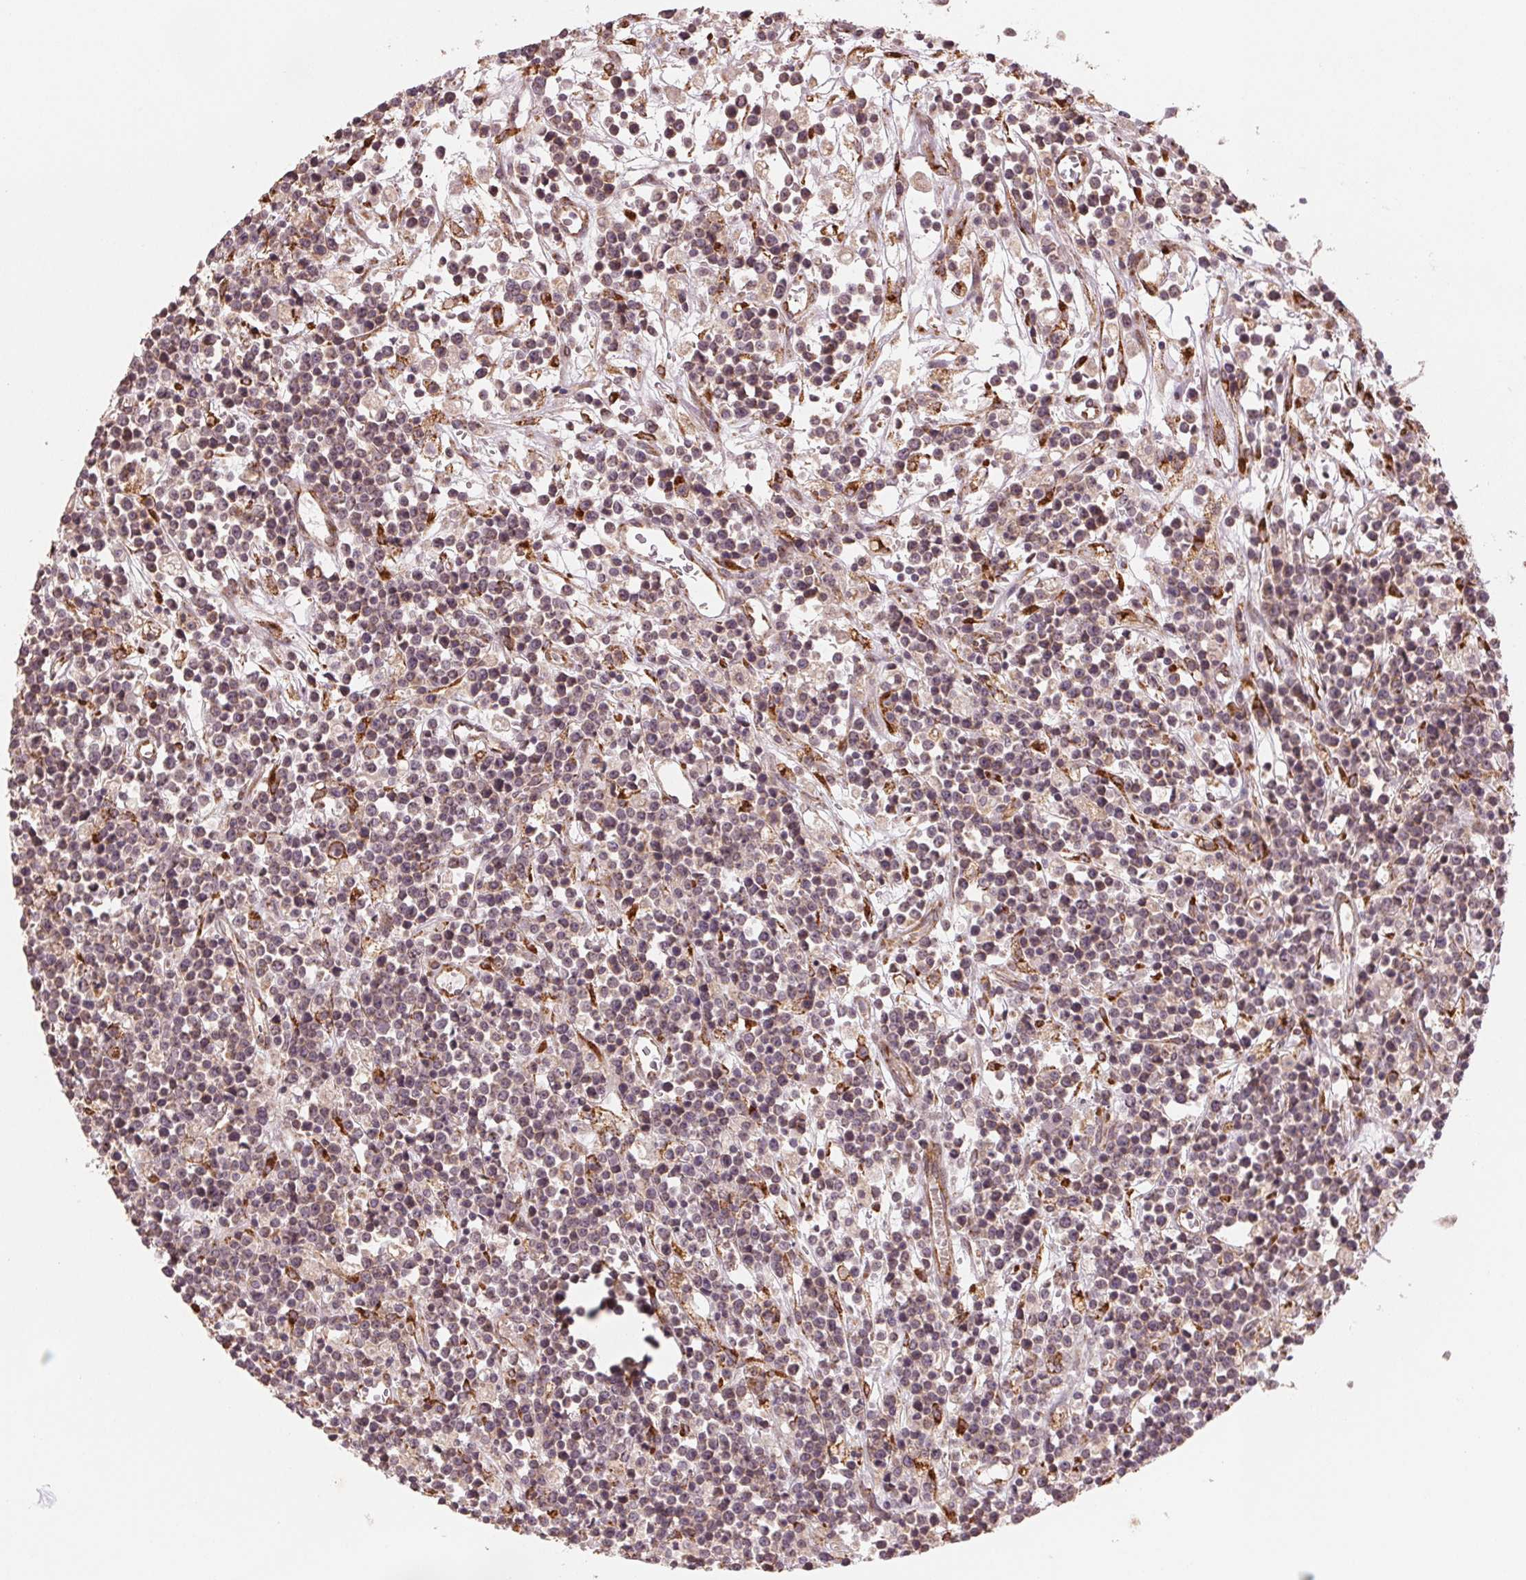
{"staining": {"intensity": "negative", "quantity": "none", "location": "none"}, "tissue": "lymphoma", "cell_type": "Tumor cells", "image_type": "cancer", "snomed": [{"axis": "morphology", "description": "Malignant lymphoma, non-Hodgkin's type, High grade"}, {"axis": "topography", "description": "Ovary"}], "caption": "Immunohistochemical staining of human malignant lymphoma, non-Hodgkin's type (high-grade) exhibits no significant positivity in tumor cells. (Immunohistochemistry (ihc), brightfield microscopy, high magnification).", "gene": "SLC20A1", "patient": {"sex": "female", "age": 56}}